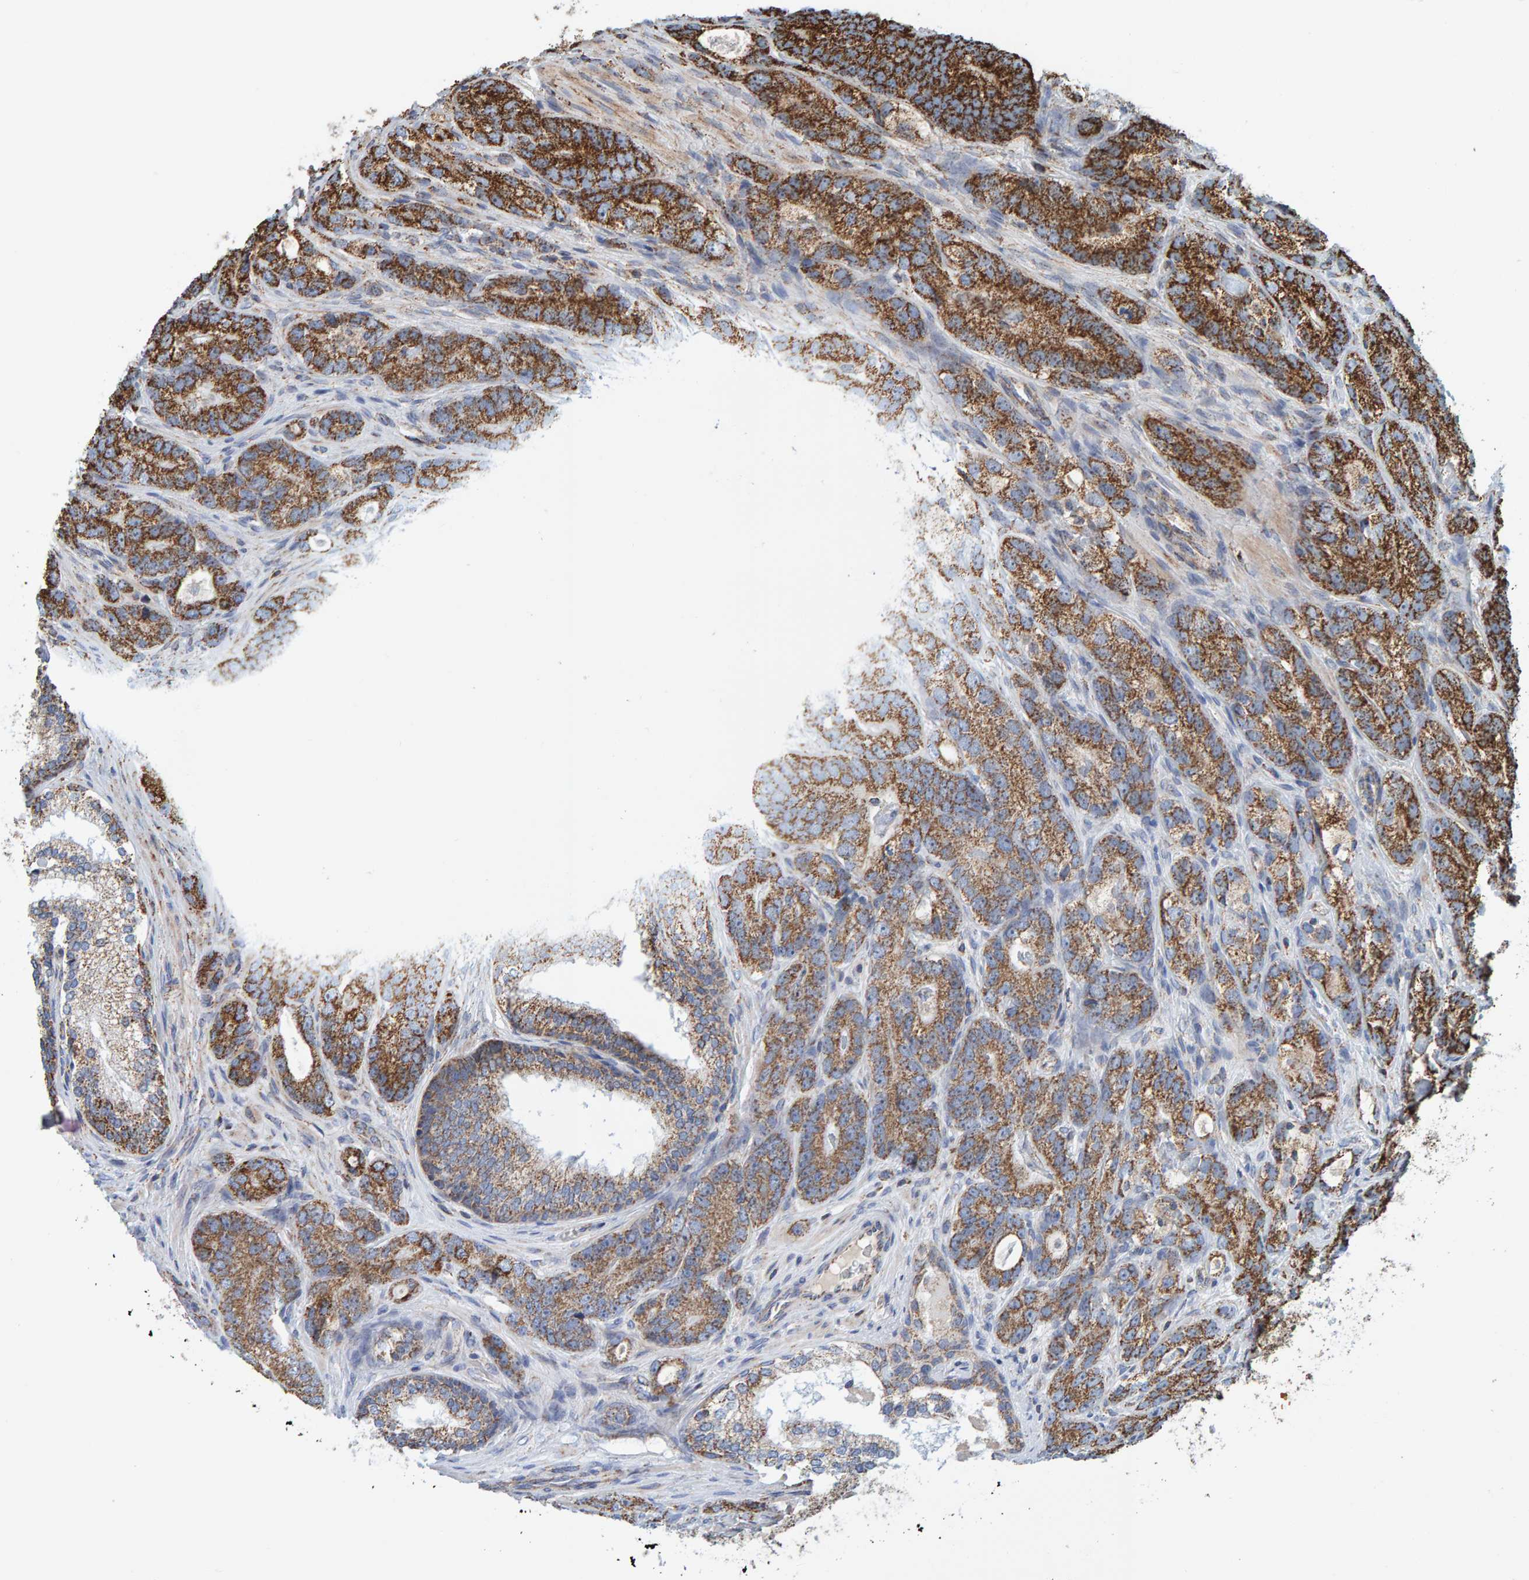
{"staining": {"intensity": "moderate", "quantity": ">75%", "location": "cytoplasmic/membranous"}, "tissue": "prostate cancer", "cell_type": "Tumor cells", "image_type": "cancer", "snomed": [{"axis": "morphology", "description": "Adenocarcinoma, High grade"}, {"axis": "topography", "description": "Prostate"}], "caption": "A photomicrograph showing moderate cytoplasmic/membranous expression in about >75% of tumor cells in high-grade adenocarcinoma (prostate), as visualized by brown immunohistochemical staining.", "gene": "MRPL45", "patient": {"sex": "male", "age": 56}}